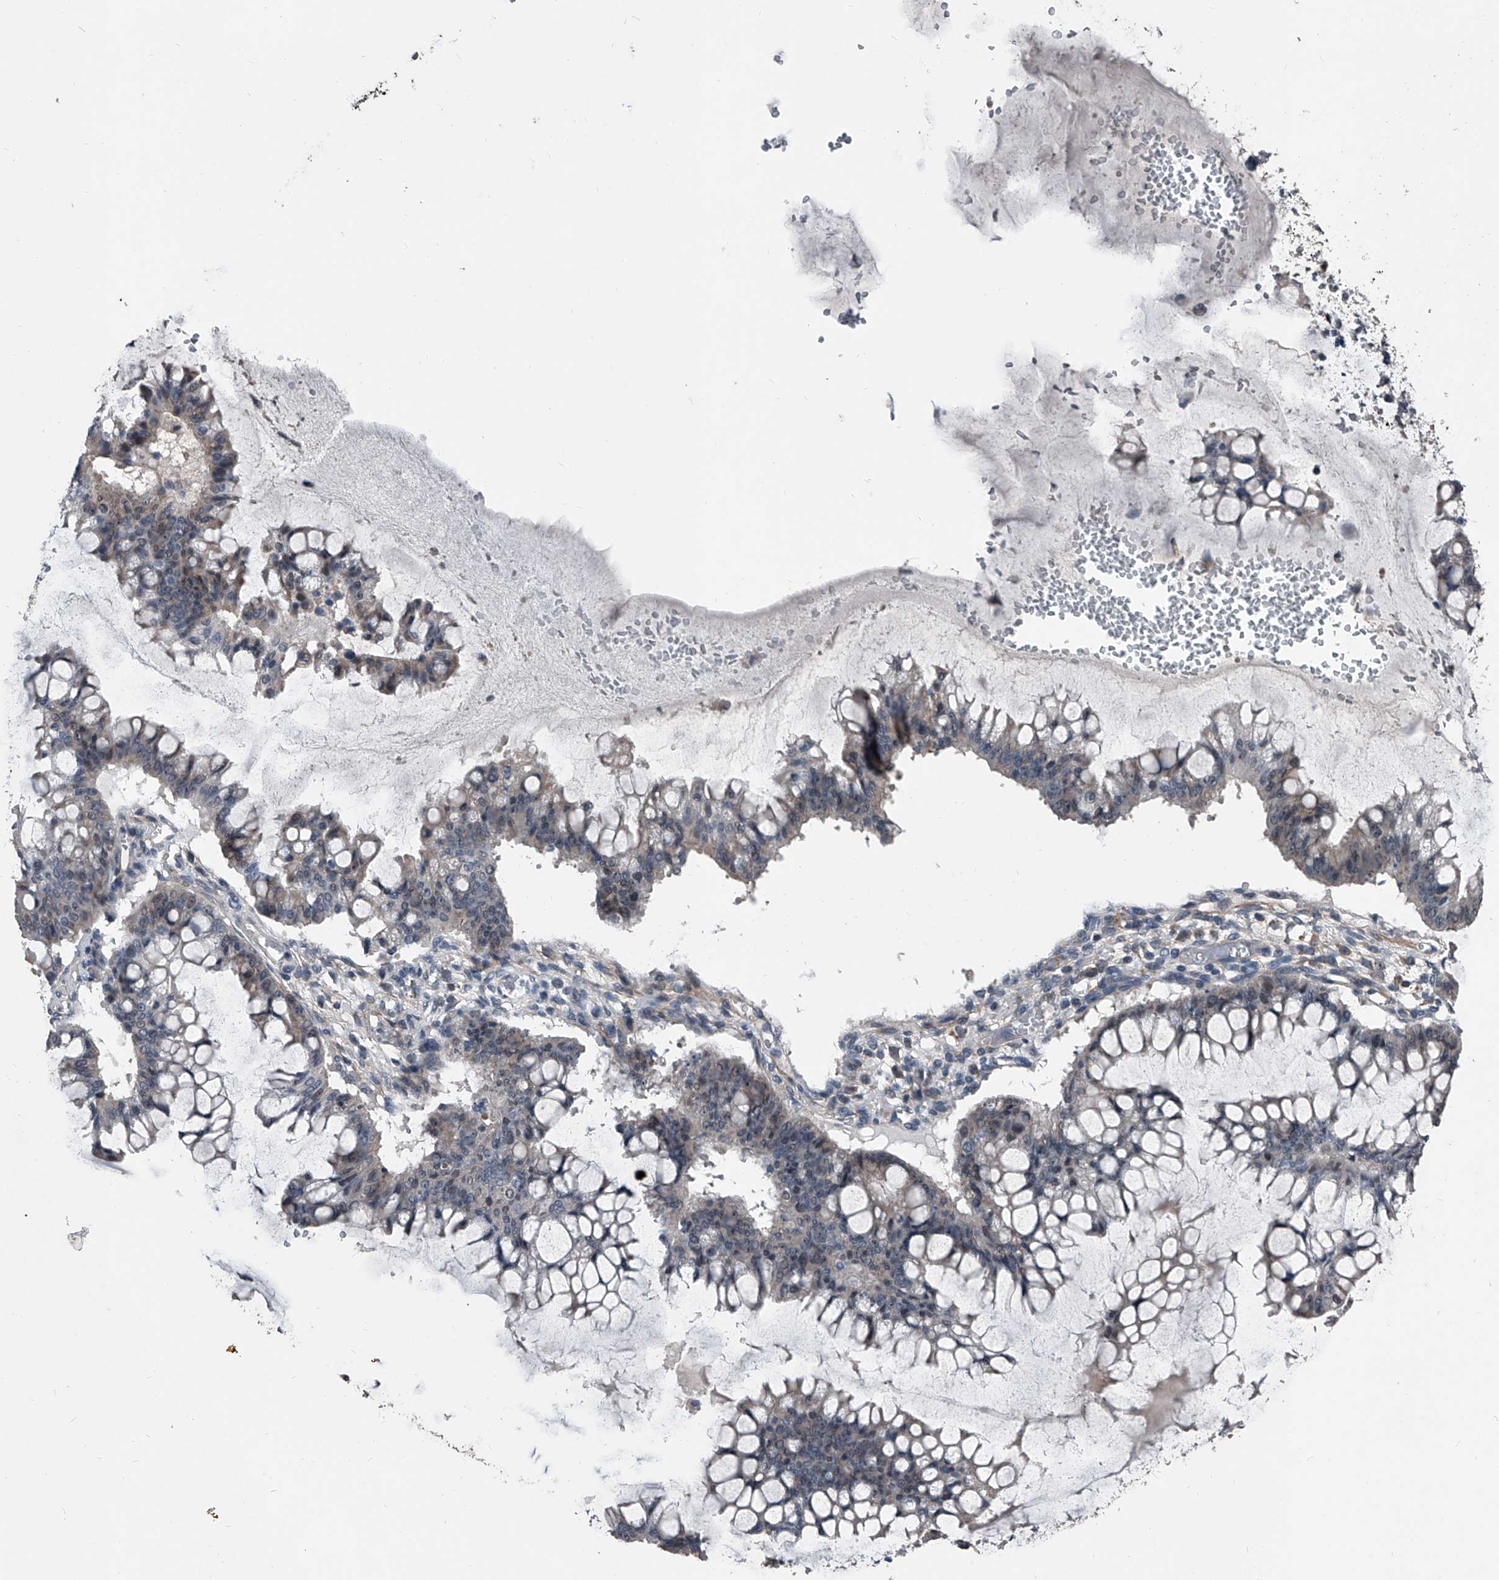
{"staining": {"intensity": "weak", "quantity": "<25%", "location": "cytoplasmic/membranous"}, "tissue": "ovarian cancer", "cell_type": "Tumor cells", "image_type": "cancer", "snomed": [{"axis": "morphology", "description": "Cystadenocarcinoma, mucinous, NOS"}, {"axis": "topography", "description": "Ovary"}], "caption": "This is a image of IHC staining of ovarian mucinous cystadenocarcinoma, which shows no expression in tumor cells.", "gene": "PHACTR1", "patient": {"sex": "female", "age": 73}}